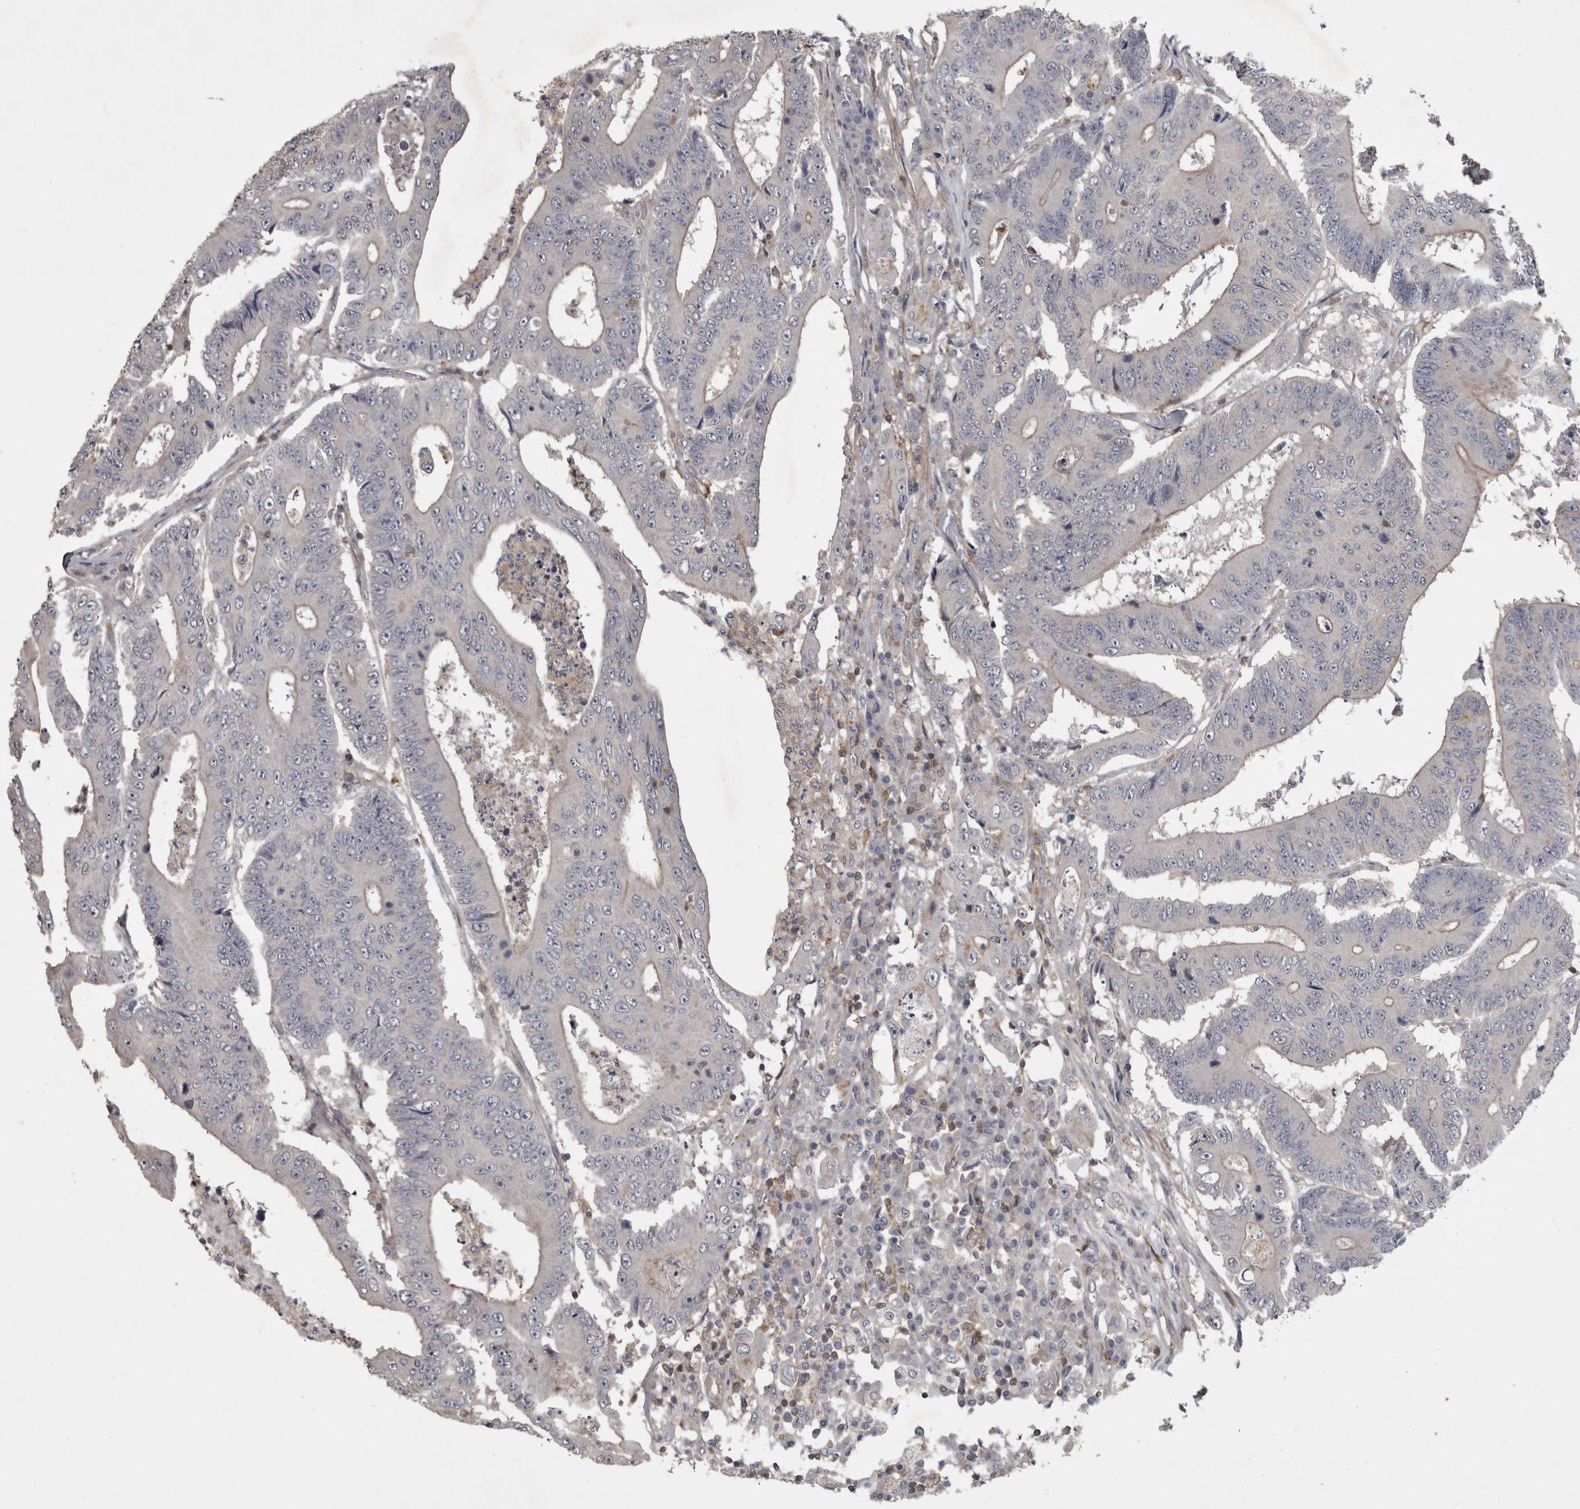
{"staining": {"intensity": "moderate", "quantity": "<25%", "location": "cytoplasmic/membranous"}, "tissue": "colorectal cancer", "cell_type": "Tumor cells", "image_type": "cancer", "snomed": [{"axis": "morphology", "description": "Adenocarcinoma, NOS"}, {"axis": "topography", "description": "Colon"}], "caption": "DAB (3,3'-diaminobenzidine) immunohistochemical staining of human colorectal cancer displays moderate cytoplasmic/membranous protein positivity in approximately <25% of tumor cells.", "gene": "SPATA48", "patient": {"sex": "male", "age": 83}}